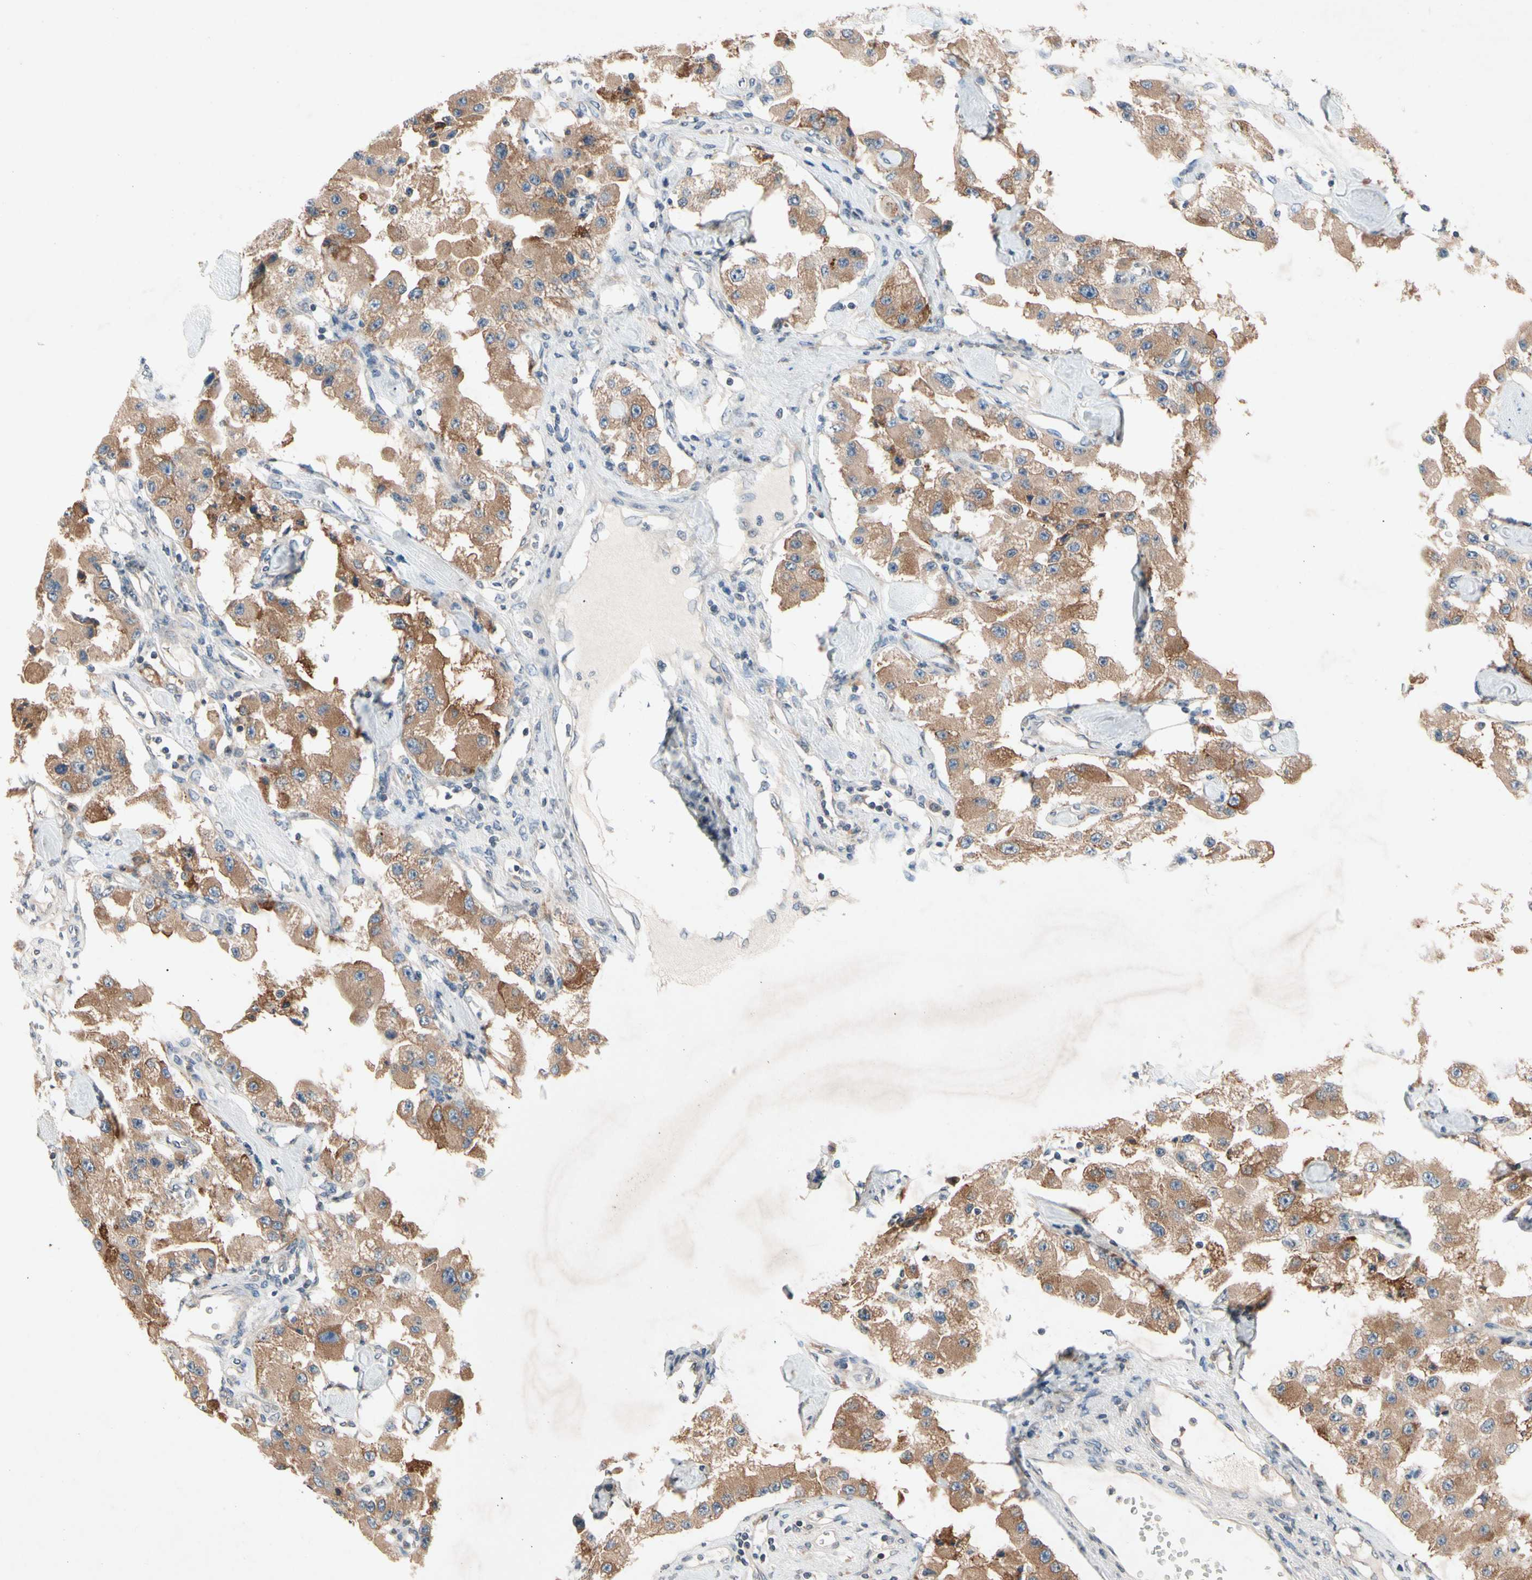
{"staining": {"intensity": "moderate", "quantity": ">75%", "location": "cytoplasmic/membranous"}, "tissue": "carcinoid", "cell_type": "Tumor cells", "image_type": "cancer", "snomed": [{"axis": "morphology", "description": "Carcinoid, malignant, NOS"}, {"axis": "topography", "description": "Pancreas"}], "caption": "This histopathology image displays malignant carcinoid stained with immunohistochemistry to label a protein in brown. The cytoplasmic/membranous of tumor cells show moderate positivity for the protein. Nuclei are counter-stained blue.", "gene": "PRDX4", "patient": {"sex": "male", "age": 41}}